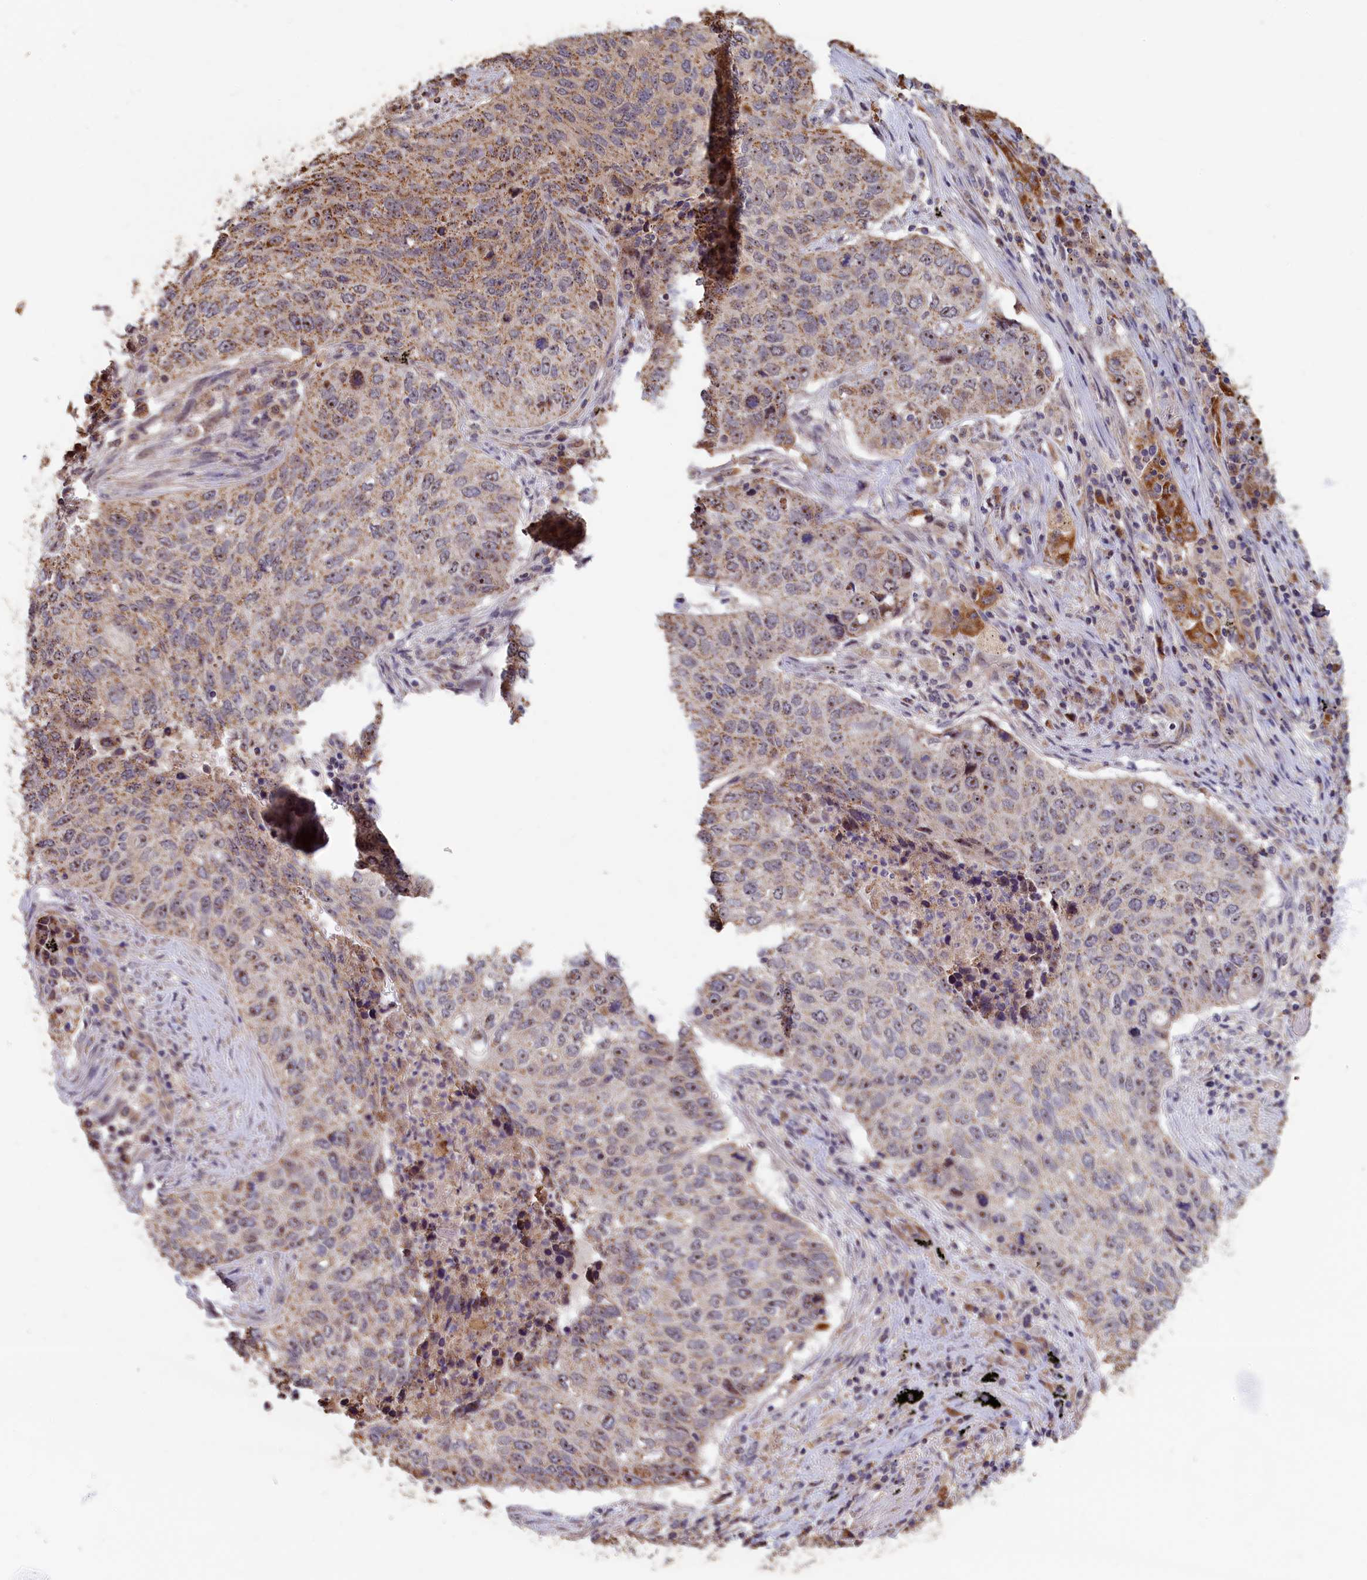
{"staining": {"intensity": "weak", "quantity": "25%-75%", "location": "cytoplasmic/membranous"}, "tissue": "lung cancer", "cell_type": "Tumor cells", "image_type": "cancer", "snomed": [{"axis": "morphology", "description": "Squamous cell carcinoma, NOS"}, {"axis": "topography", "description": "Lung"}], "caption": "Lung cancer stained with immunohistochemistry demonstrates weak cytoplasmic/membranous positivity in about 25%-75% of tumor cells.", "gene": "ZNF816", "patient": {"sex": "female", "age": 63}}